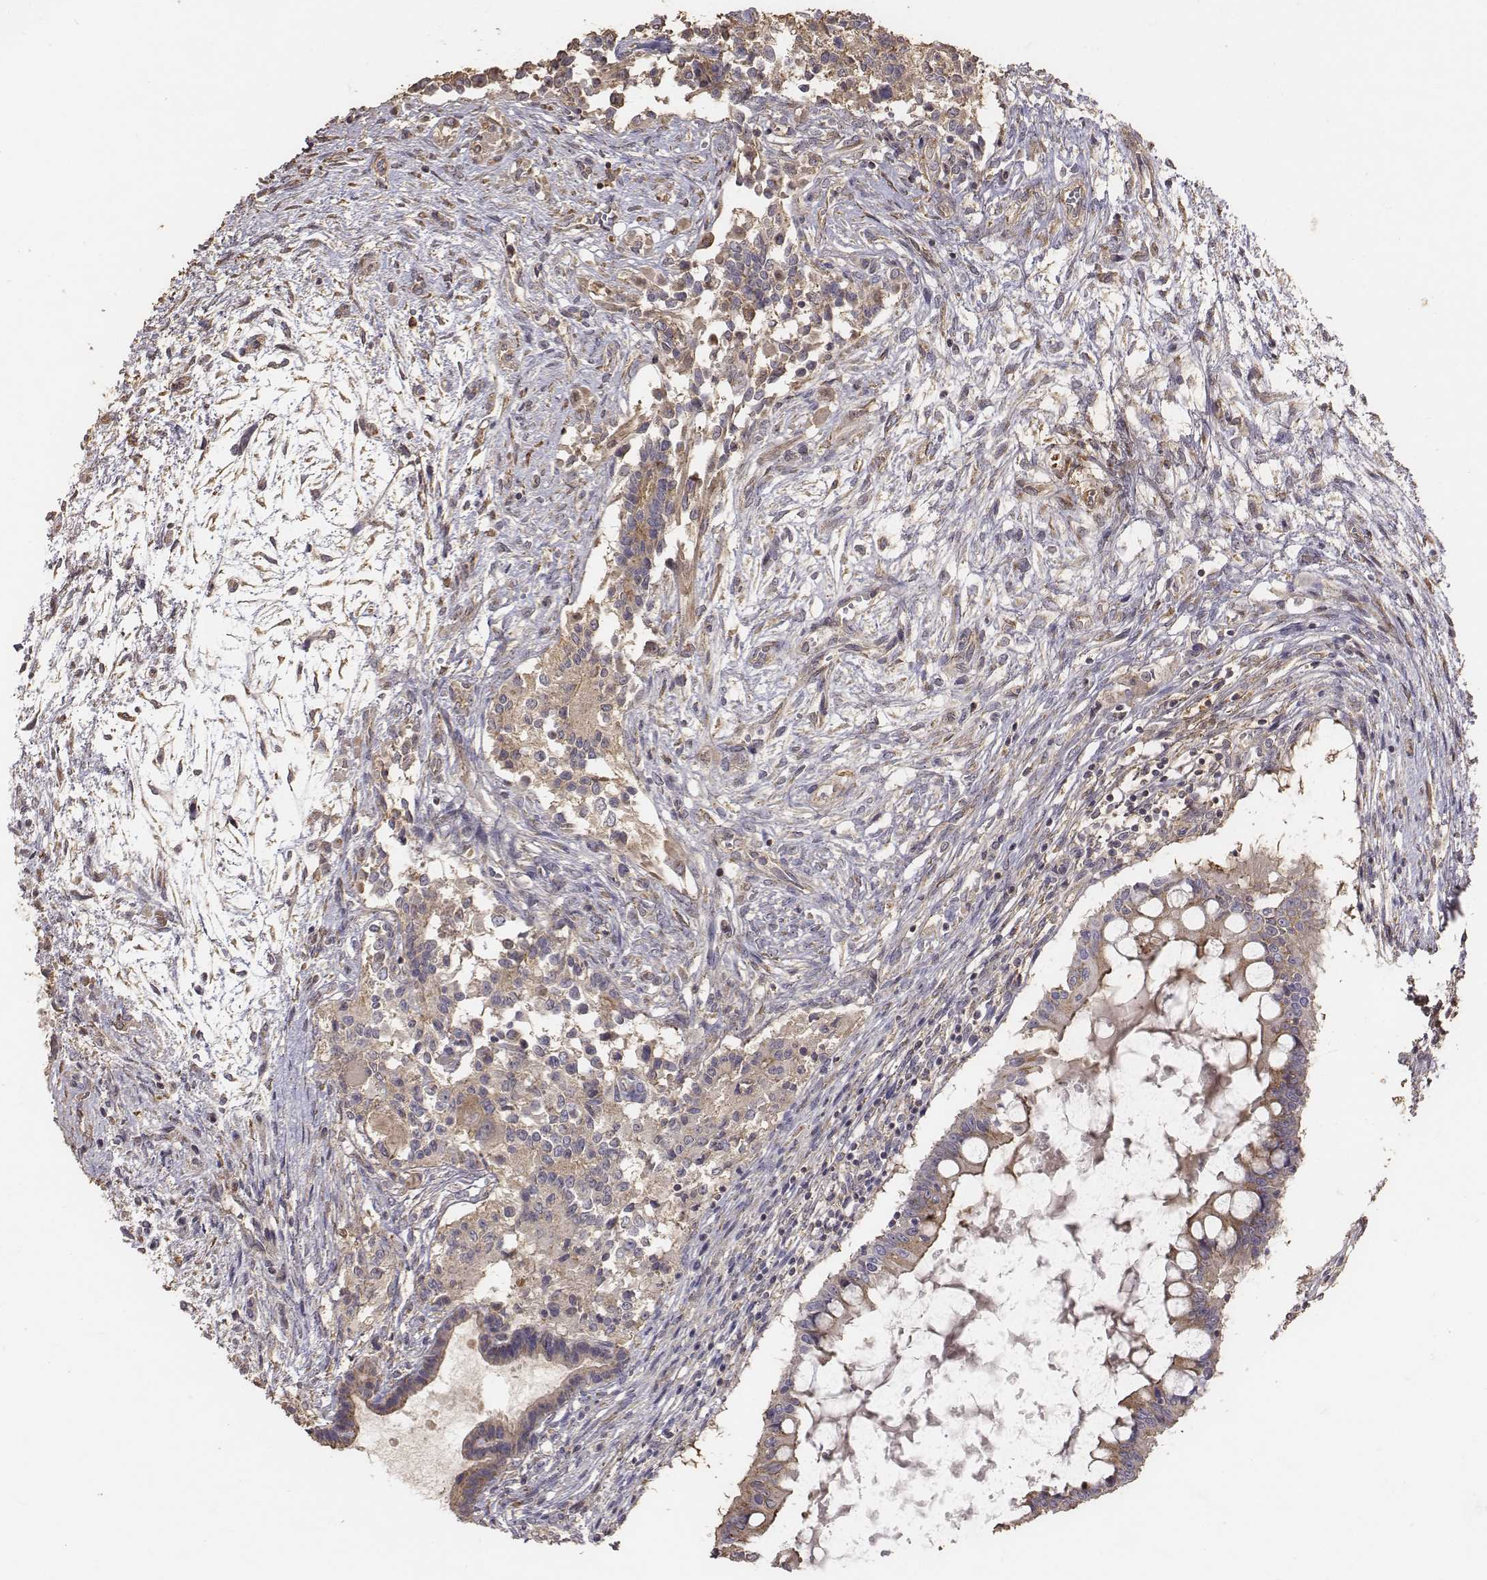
{"staining": {"intensity": "weak", "quantity": ">75%", "location": "cytoplasmic/membranous"}, "tissue": "testis cancer", "cell_type": "Tumor cells", "image_type": "cancer", "snomed": [{"axis": "morphology", "description": "Carcinoma, Embryonal, NOS"}, {"axis": "topography", "description": "Testis"}], "caption": "An immunohistochemistry (IHC) photomicrograph of neoplastic tissue is shown. Protein staining in brown shows weak cytoplasmic/membranous positivity in testis cancer (embryonal carcinoma) within tumor cells. (Brightfield microscopy of DAB IHC at high magnification).", "gene": "AP1B1", "patient": {"sex": "male", "age": 37}}